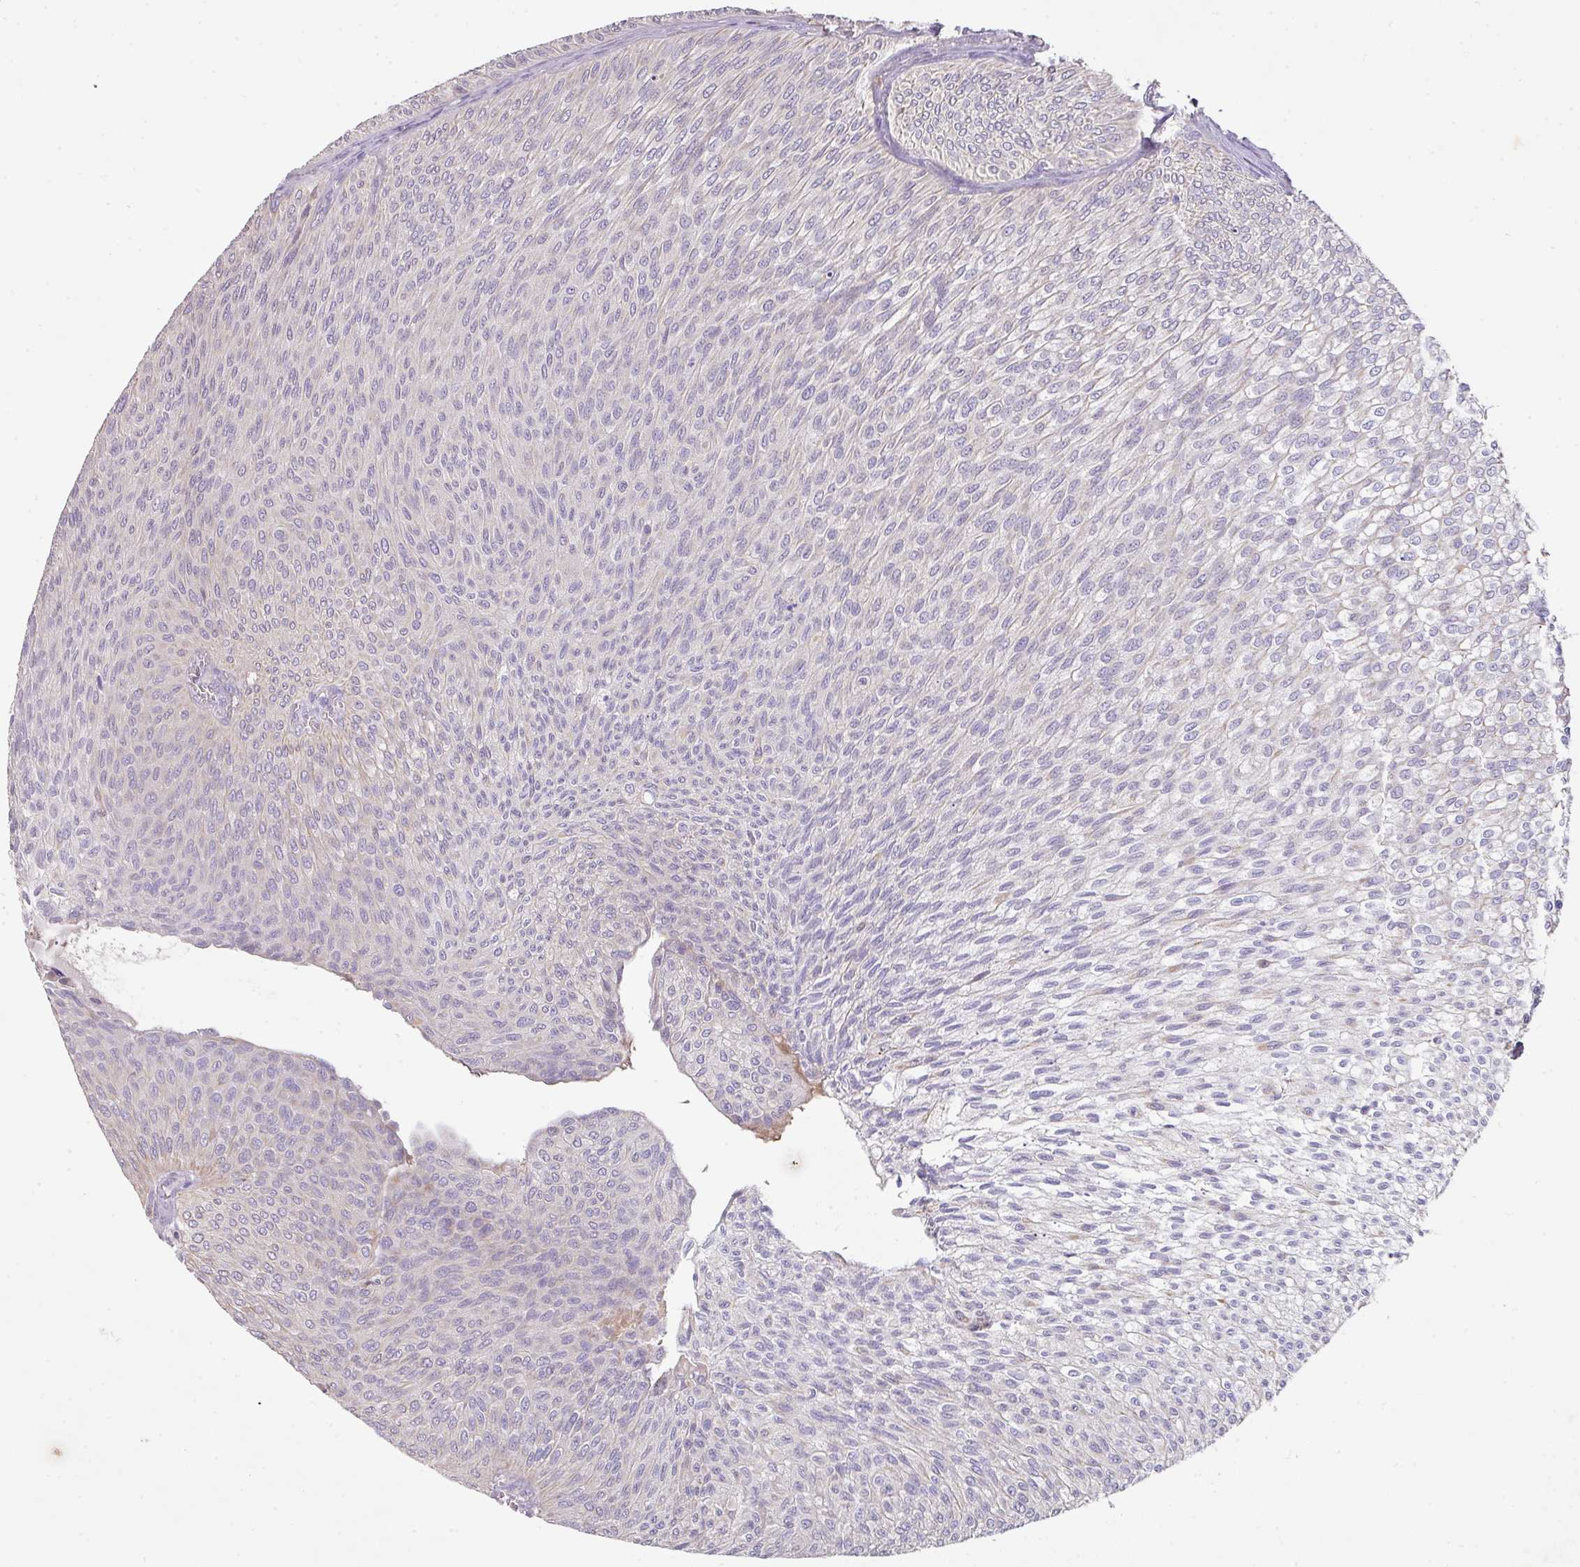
{"staining": {"intensity": "negative", "quantity": "none", "location": "none"}, "tissue": "urothelial cancer", "cell_type": "Tumor cells", "image_type": "cancer", "snomed": [{"axis": "morphology", "description": "Urothelial carcinoma, Low grade"}, {"axis": "topography", "description": "Urinary bladder"}], "caption": "The micrograph displays no staining of tumor cells in urothelial carcinoma (low-grade). (DAB immunohistochemistry visualized using brightfield microscopy, high magnification).", "gene": "ZNF266", "patient": {"sex": "male", "age": 91}}